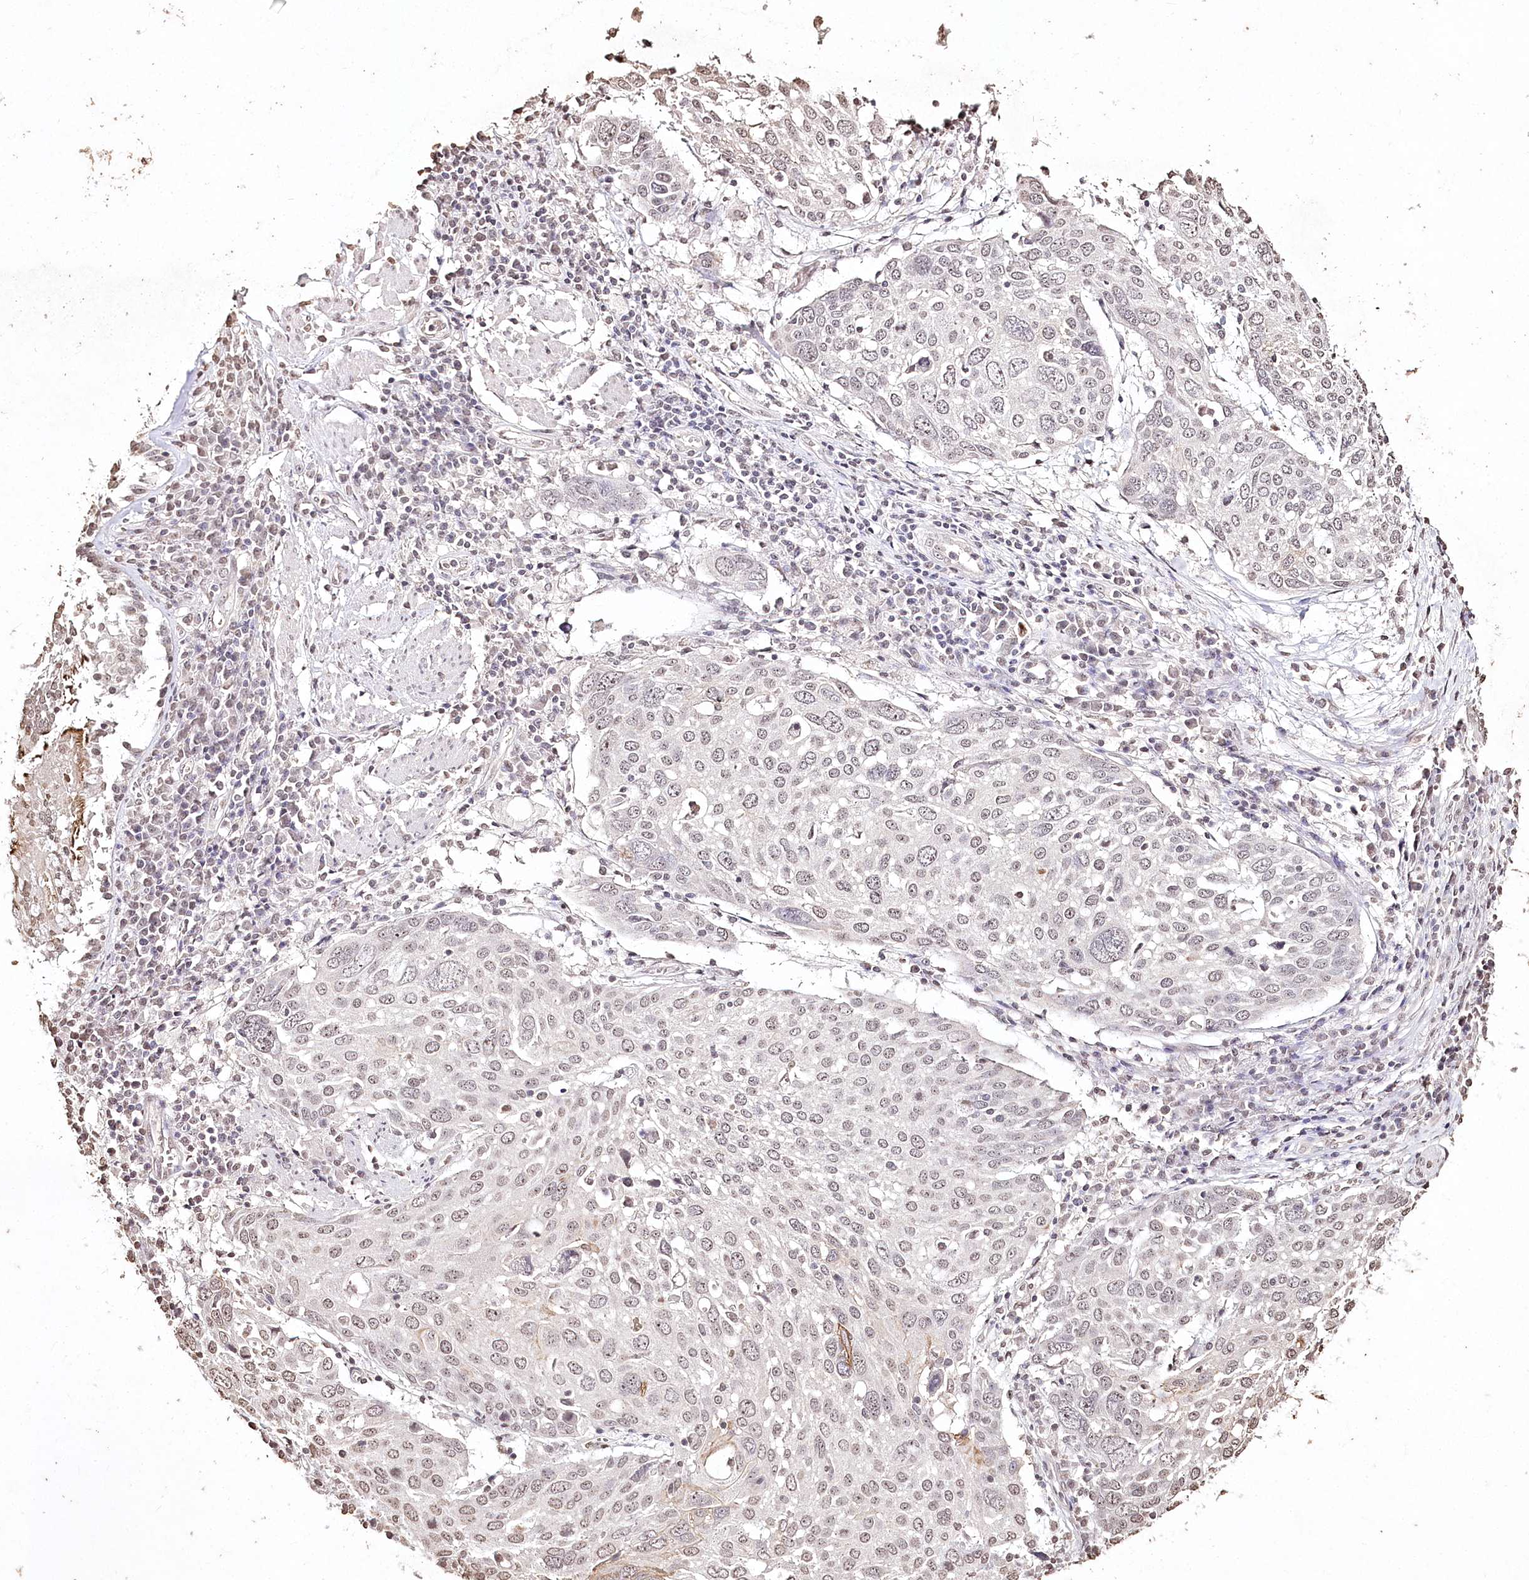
{"staining": {"intensity": "weak", "quantity": "<25%", "location": "nuclear"}, "tissue": "lung cancer", "cell_type": "Tumor cells", "image_type": "cancer", "snomed": [{"axis": "morphology", "description": "Squamous cell carcinoma, NOS"}, {"axis": "topography", "description": "Lung"}], "caption": "This is a micrograph of IHC staining of squamous cell carcinoma (lung), which shows no positivity in tumor cells.", "gene": "DMXL1", "patient": {"sex": "male", "age": 65}}